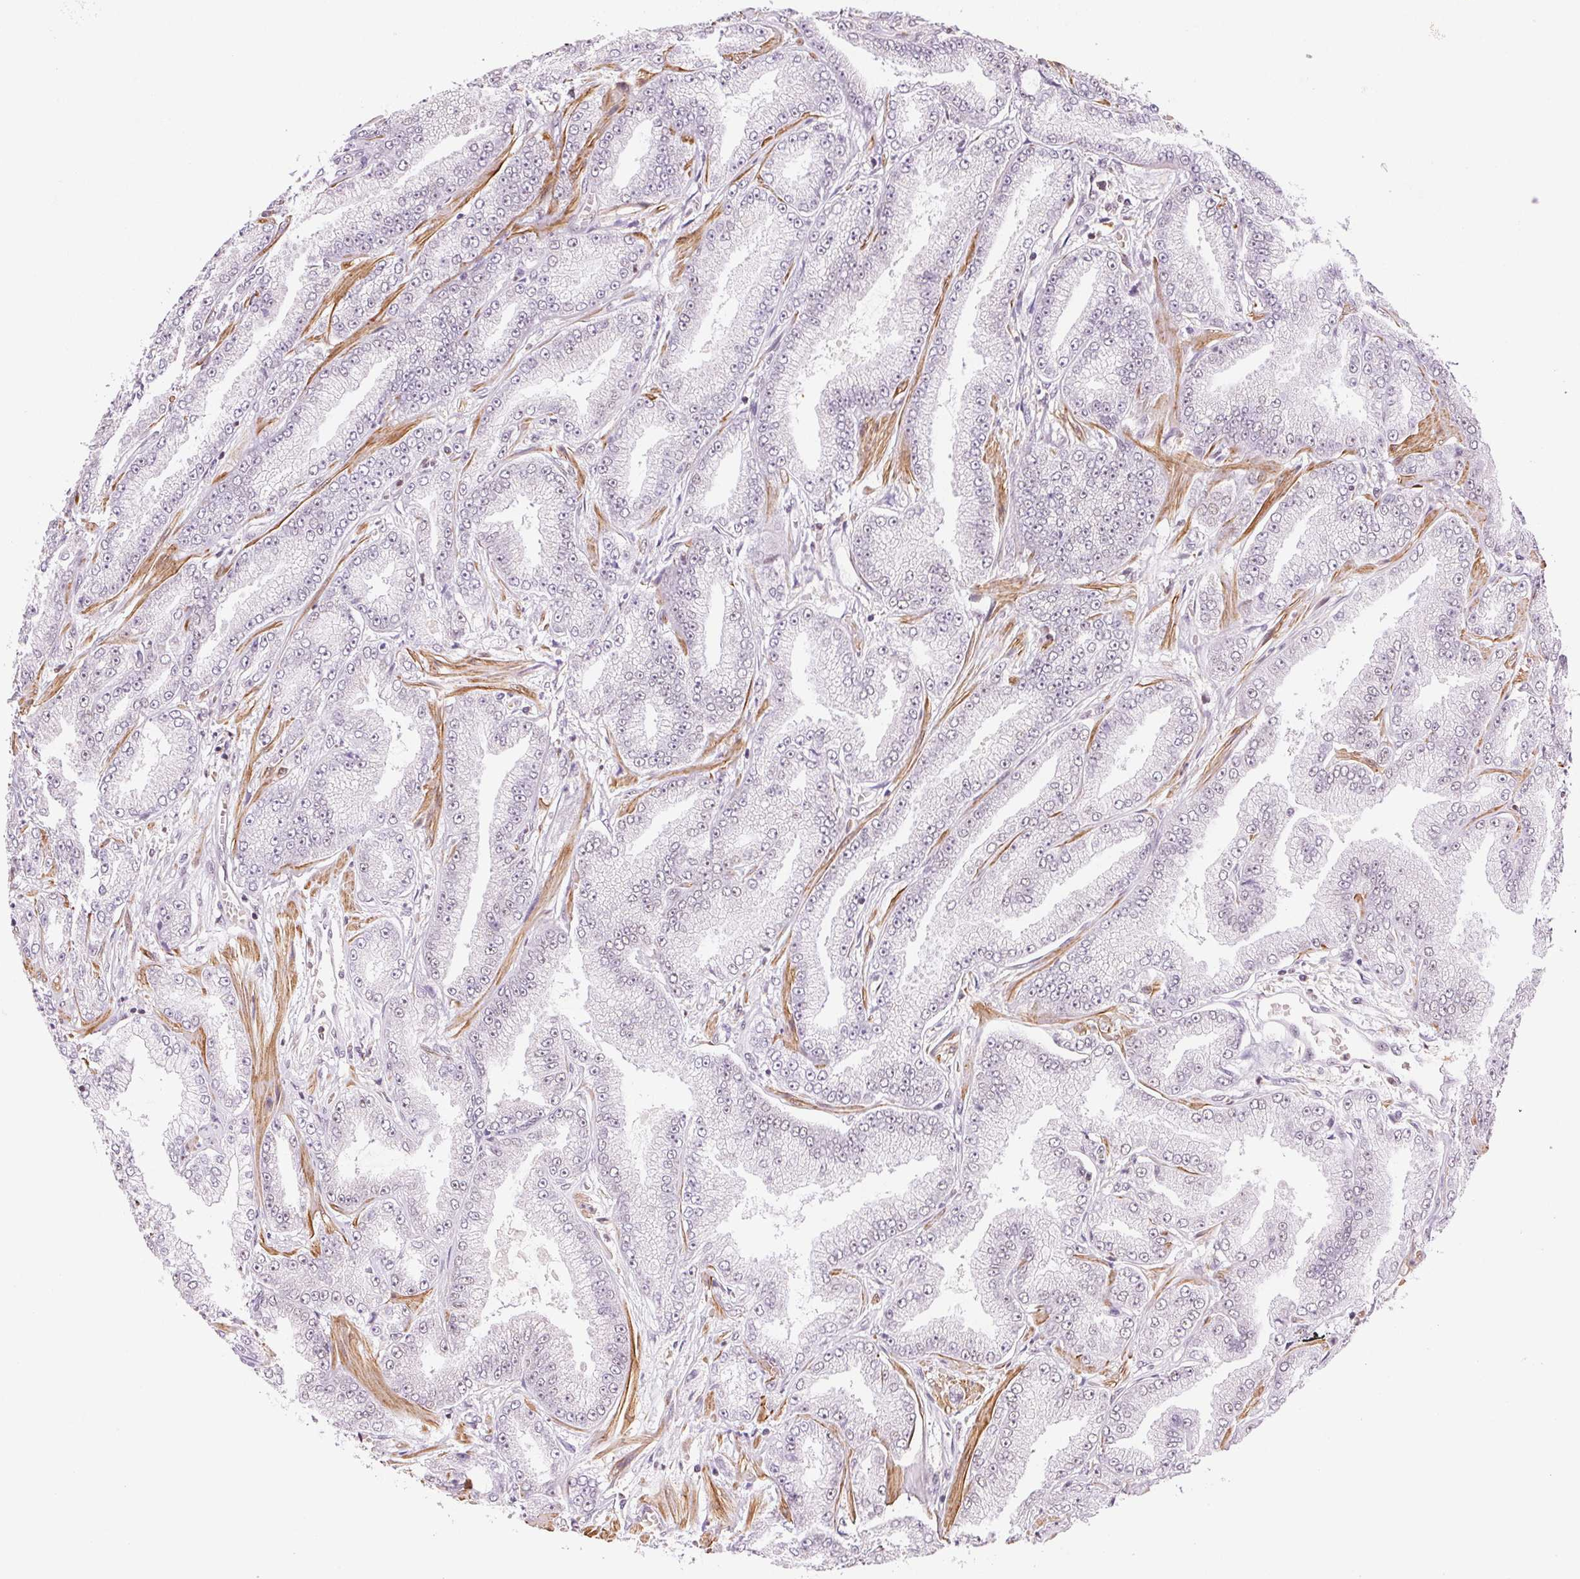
{"staining": {"intensity": "negative", "quantity": "none", "location": "none"}, "tissue": "prostate cancer", "cell_type": "Tumor cells", "image_type": "cancer", "snomed": [{"axis": "morphology", "description": "Adenocarcinoma, Low grade"}, {"axis": "topography", "description": "Prostate"}], "caption": "Immunohistochemistry (IHC) of human adenocarcinoma (low-grade) (prostate) displays no staining in tumor cells.", "gene": "HNRNPDL", "patient": {"sex": "male", "age": 55}}